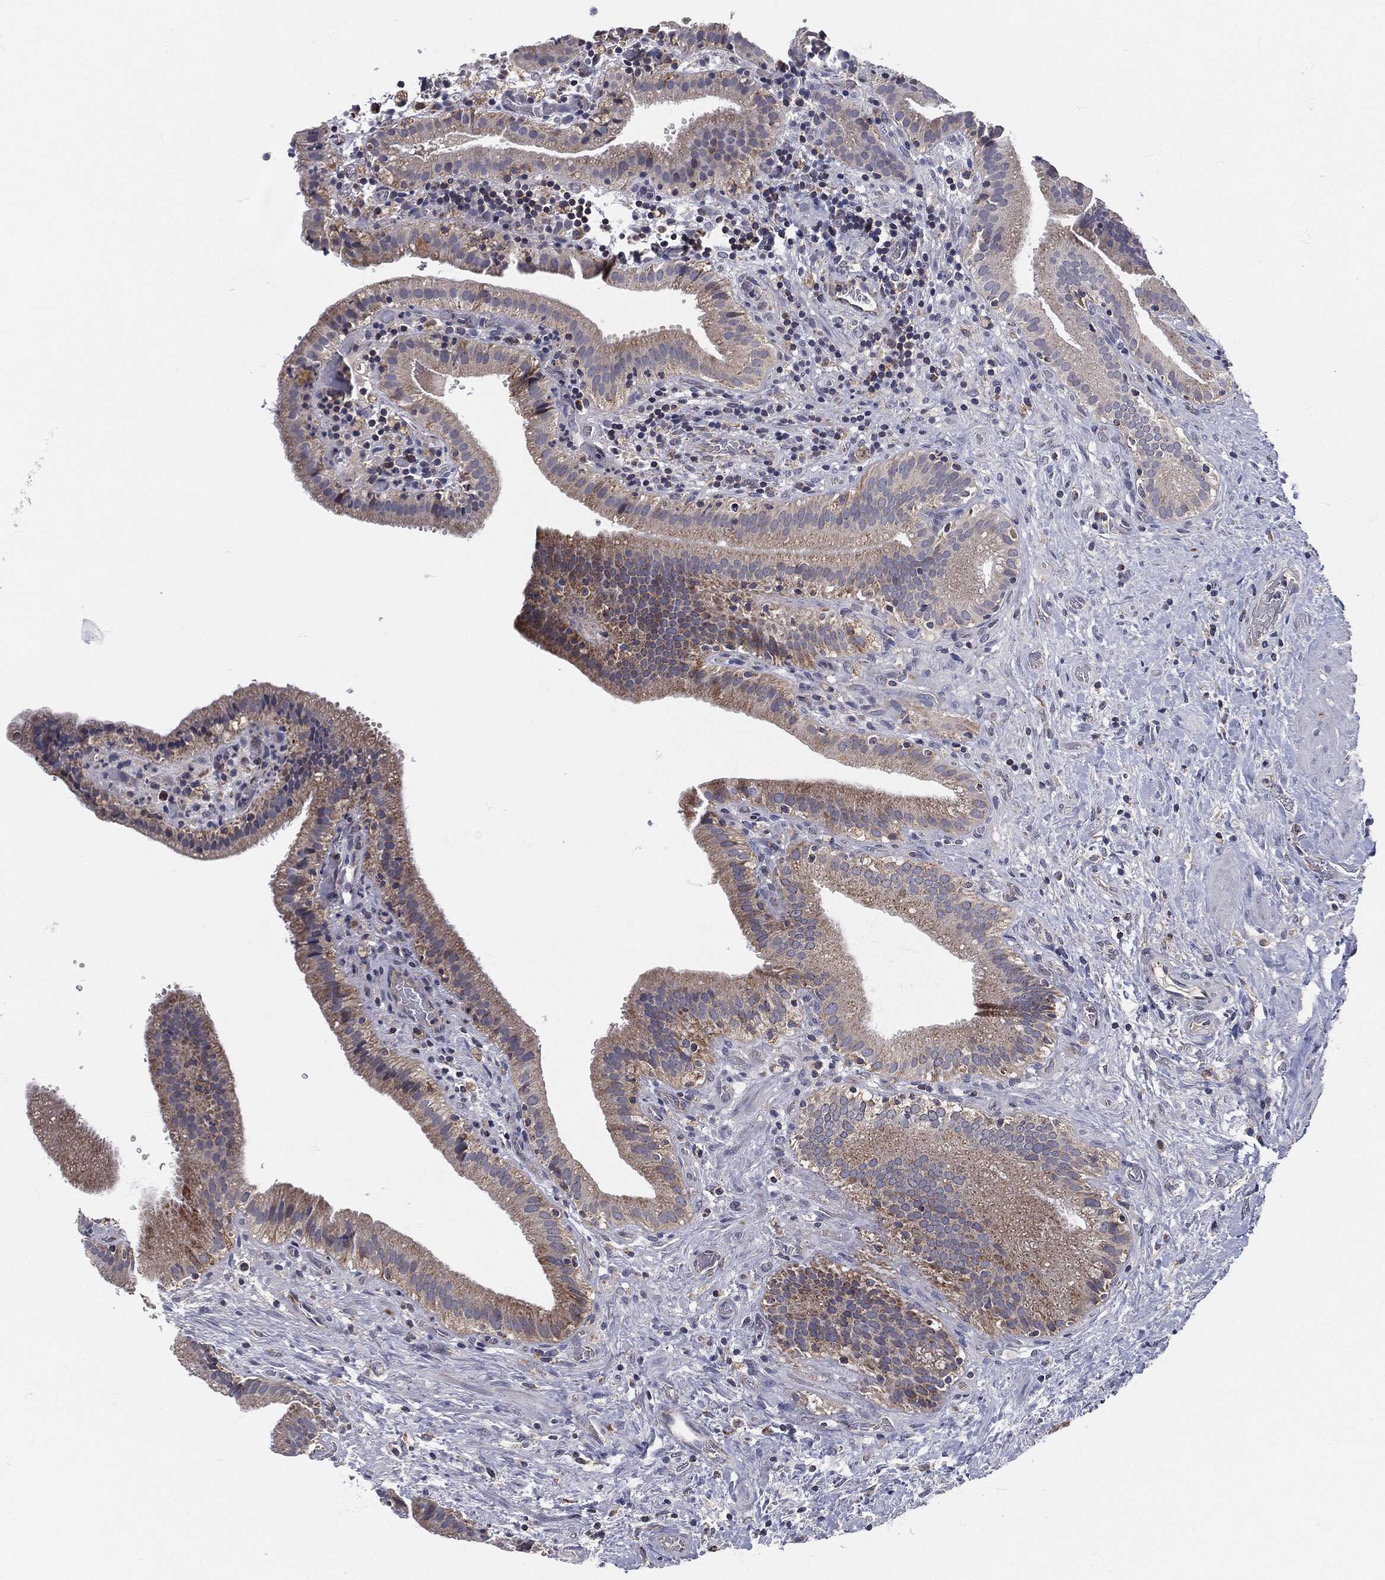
{"staining": {"intensity": "moderate", "quantity": "25%-75%", "location": "cytoplasmic/membranous"}, "tissue": "gallbladder", "cell_type": "Glandular cells", "image_type": "normal", "snomed": [{"axis": "morphology", "description": "Normal tissue, NOS"}, {"axis": "topography", "description": "Gallbladder"}], "caption": "Gallbladder stained with a brown dye reveals moderate cytoplasmic/membranous positive staining in approximately 25%-75% of glandular cells.", "gene": "SIGLEC9", "patient": {"sex": "male", "age": 62}}